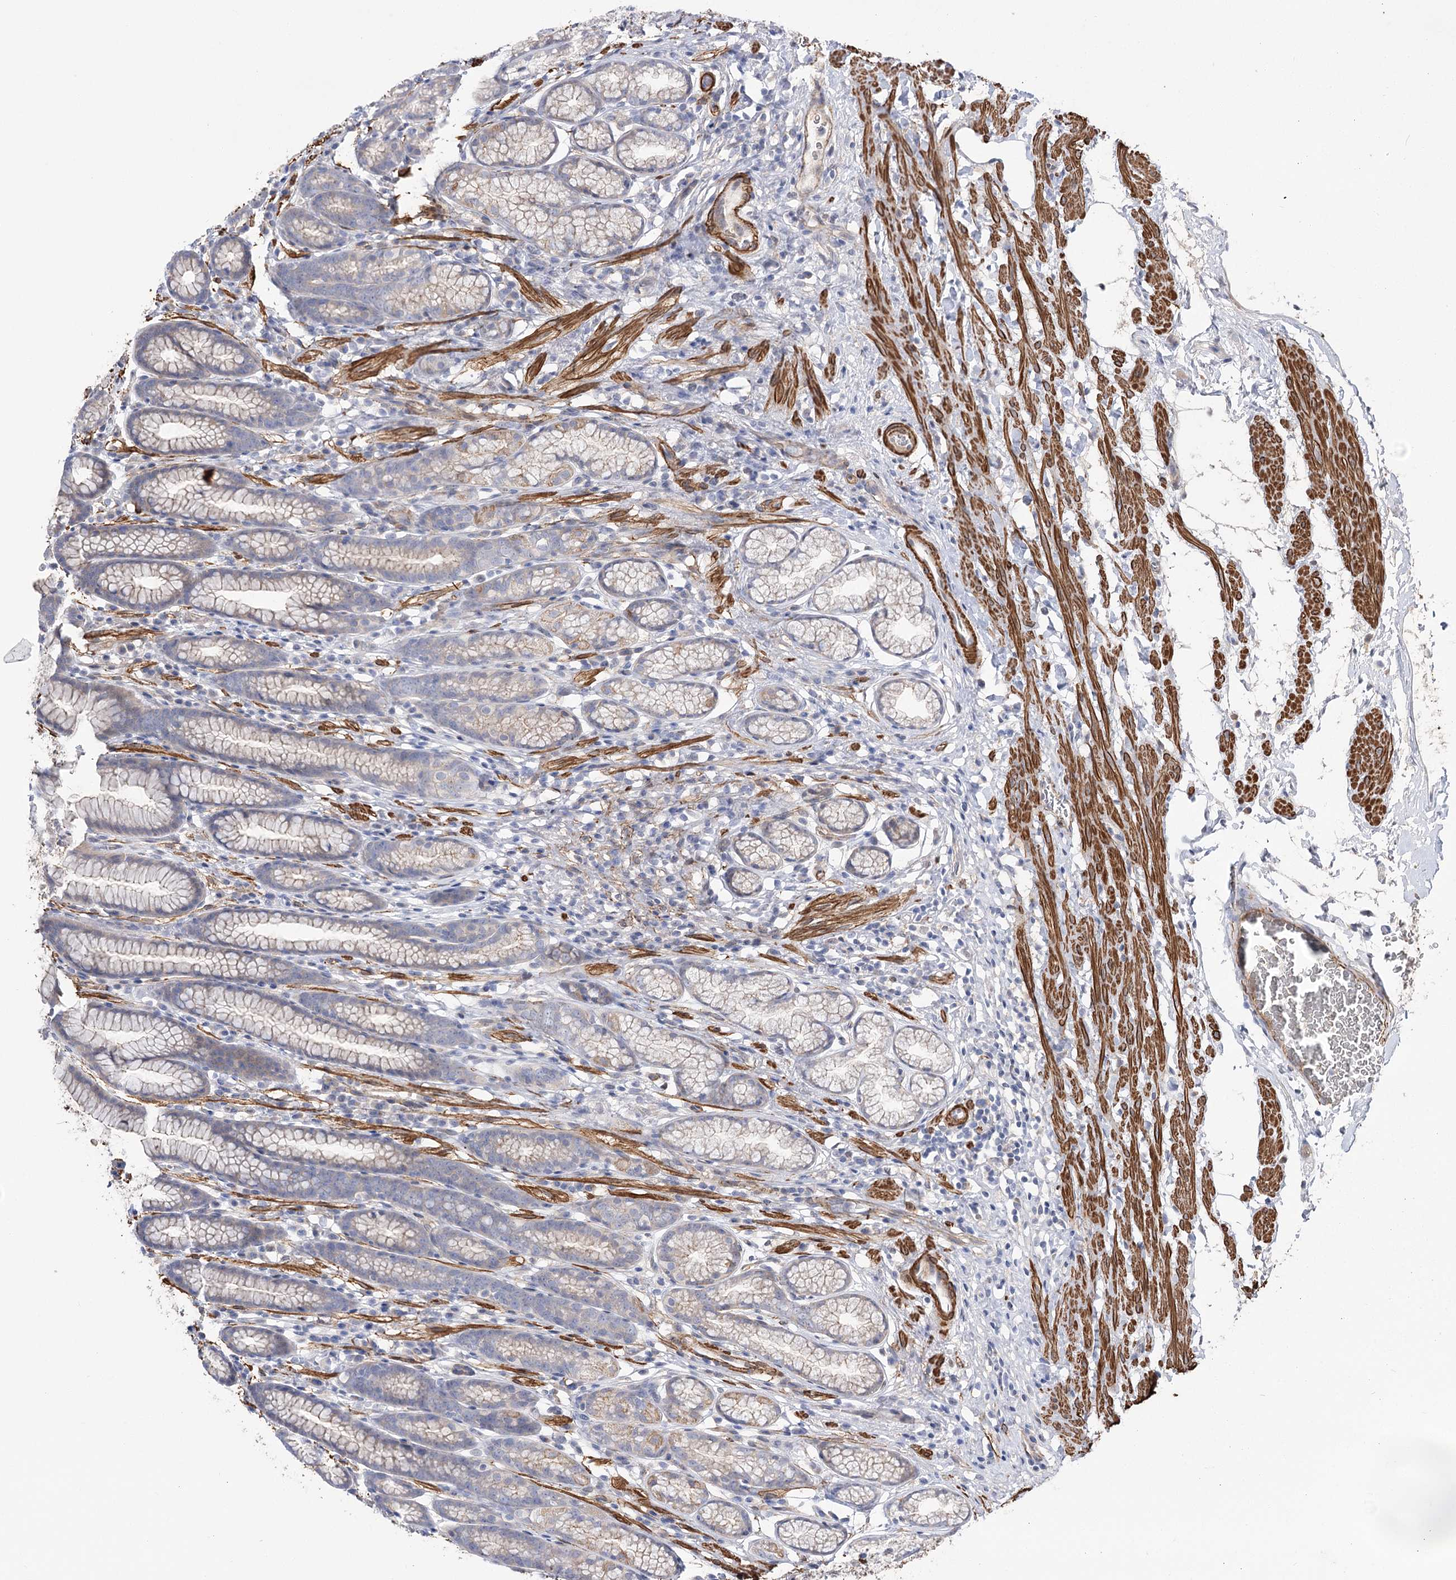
{"staining": {"intensity": "weak", "quantity": "<25%", "location": "cytoplasmic/membranous"}, "tissue": "stomach", "cell_type": "Glandular cells", "image_type": "normal", "snomed": [{"axis": "morphology", "description": "Normal tissue, NOS"}, {"axis": "topography", "description": "Stomach"}], "caption": "The micrograph displays no staining of glandular cells in unremarkable stomach. (Immunohistochemistry (ihc), brightfield microscopy, high magnification).", "gene": "WASHC3", "patient": {"sex": "male", "age": 42}}